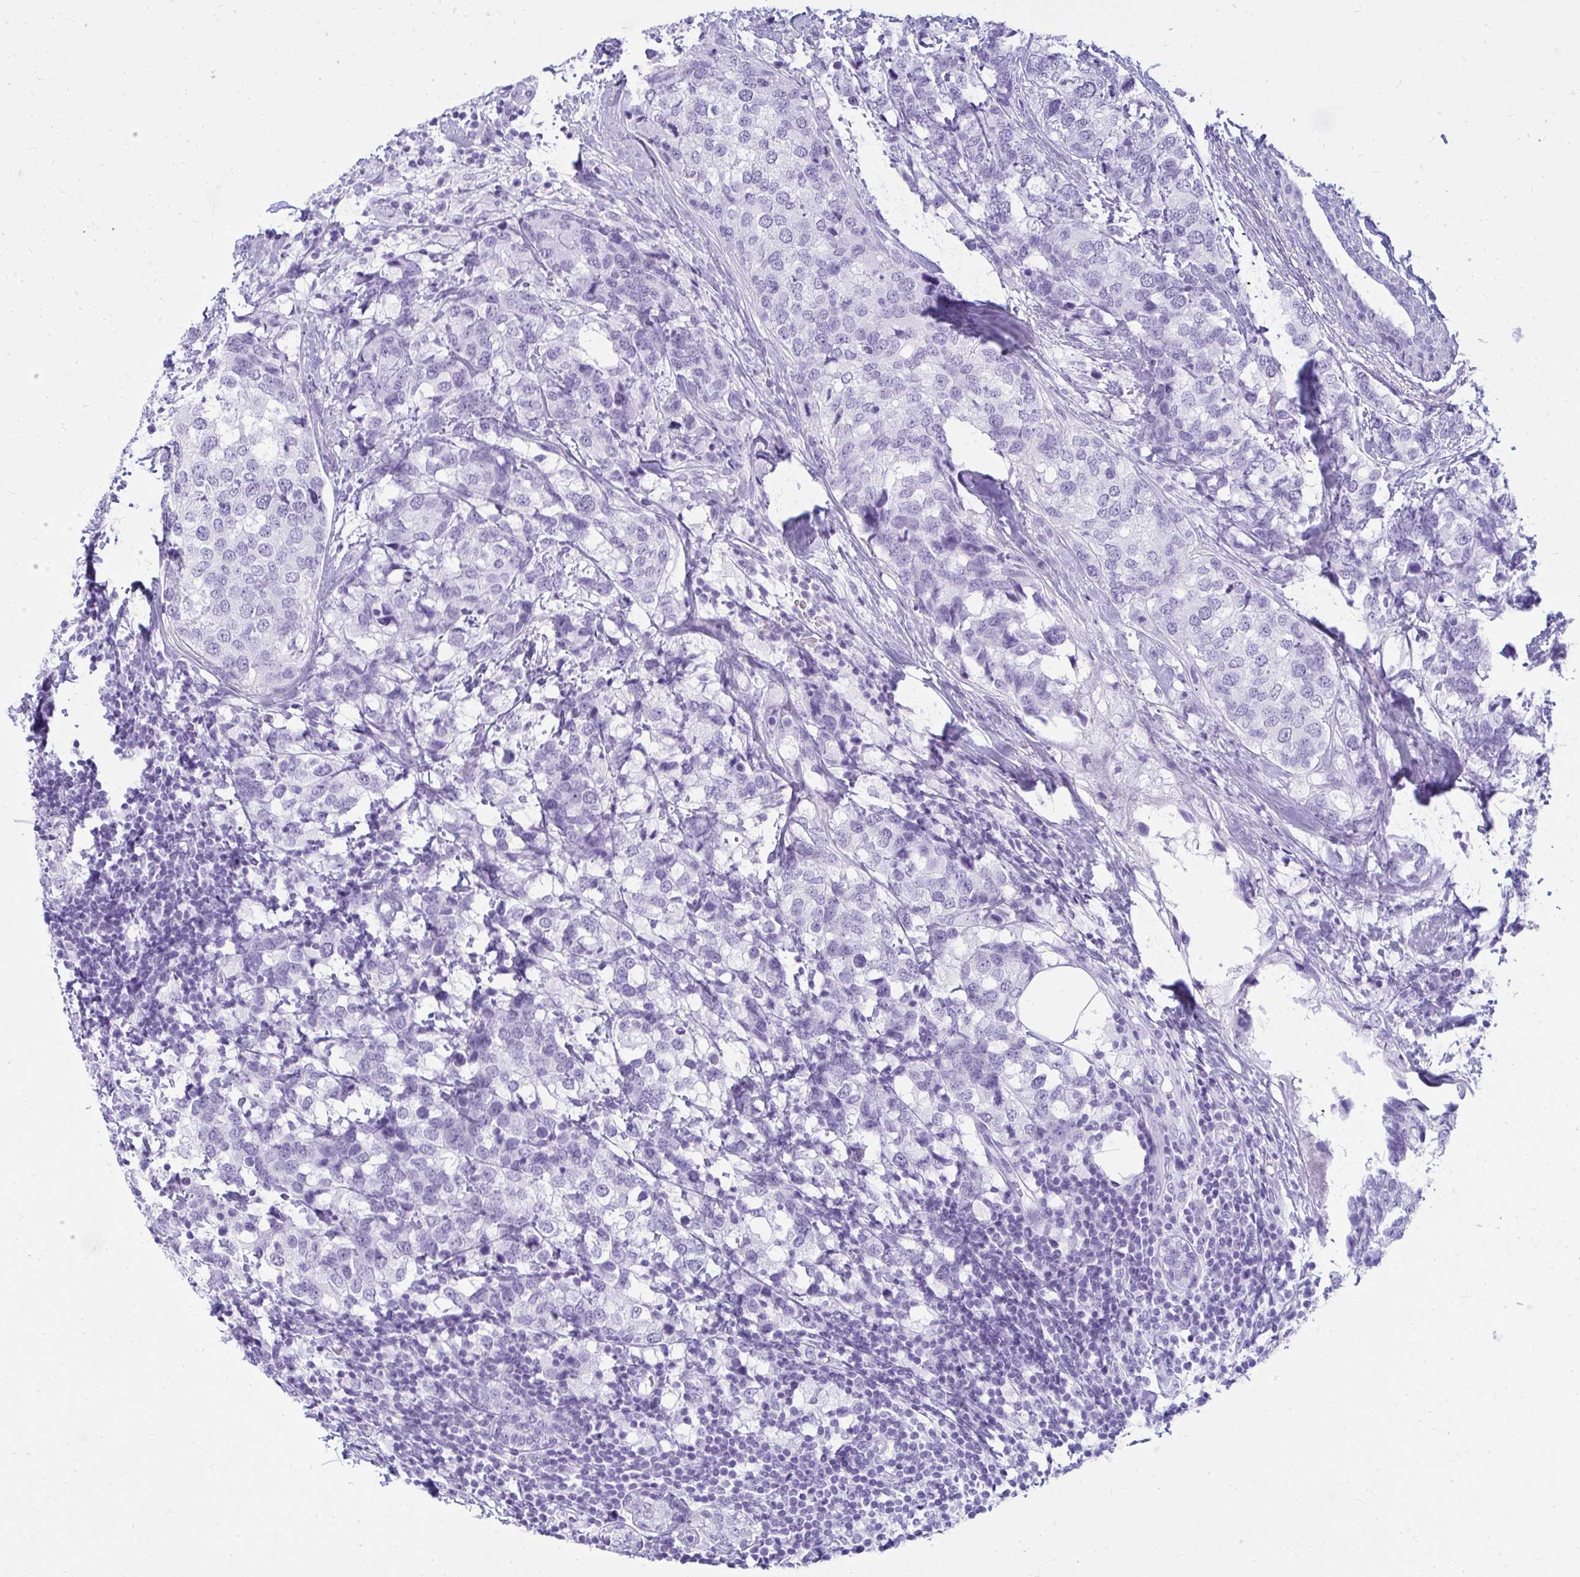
{"staining": {"intensity": "negative", "quantity": "none", "location": "none"}, "tissue": "breast cancer", "cell_type": "Tumor cells", "image_type": "cancer", "snomed": [{"axis": "morphology", "description": "Lobular carcinoma"}, {"axis": "topography", "description": "Breast"}], "caption": "High magnification brightfield microscopy of breast cancer stained with DAB (3,3'-diaminobenzidine) (brown) and counterstained with hematoxylin (blue): tumor cells show no significant expression.", "gene": "CLGN", "patient": {"sex": "female", "age": 59}}